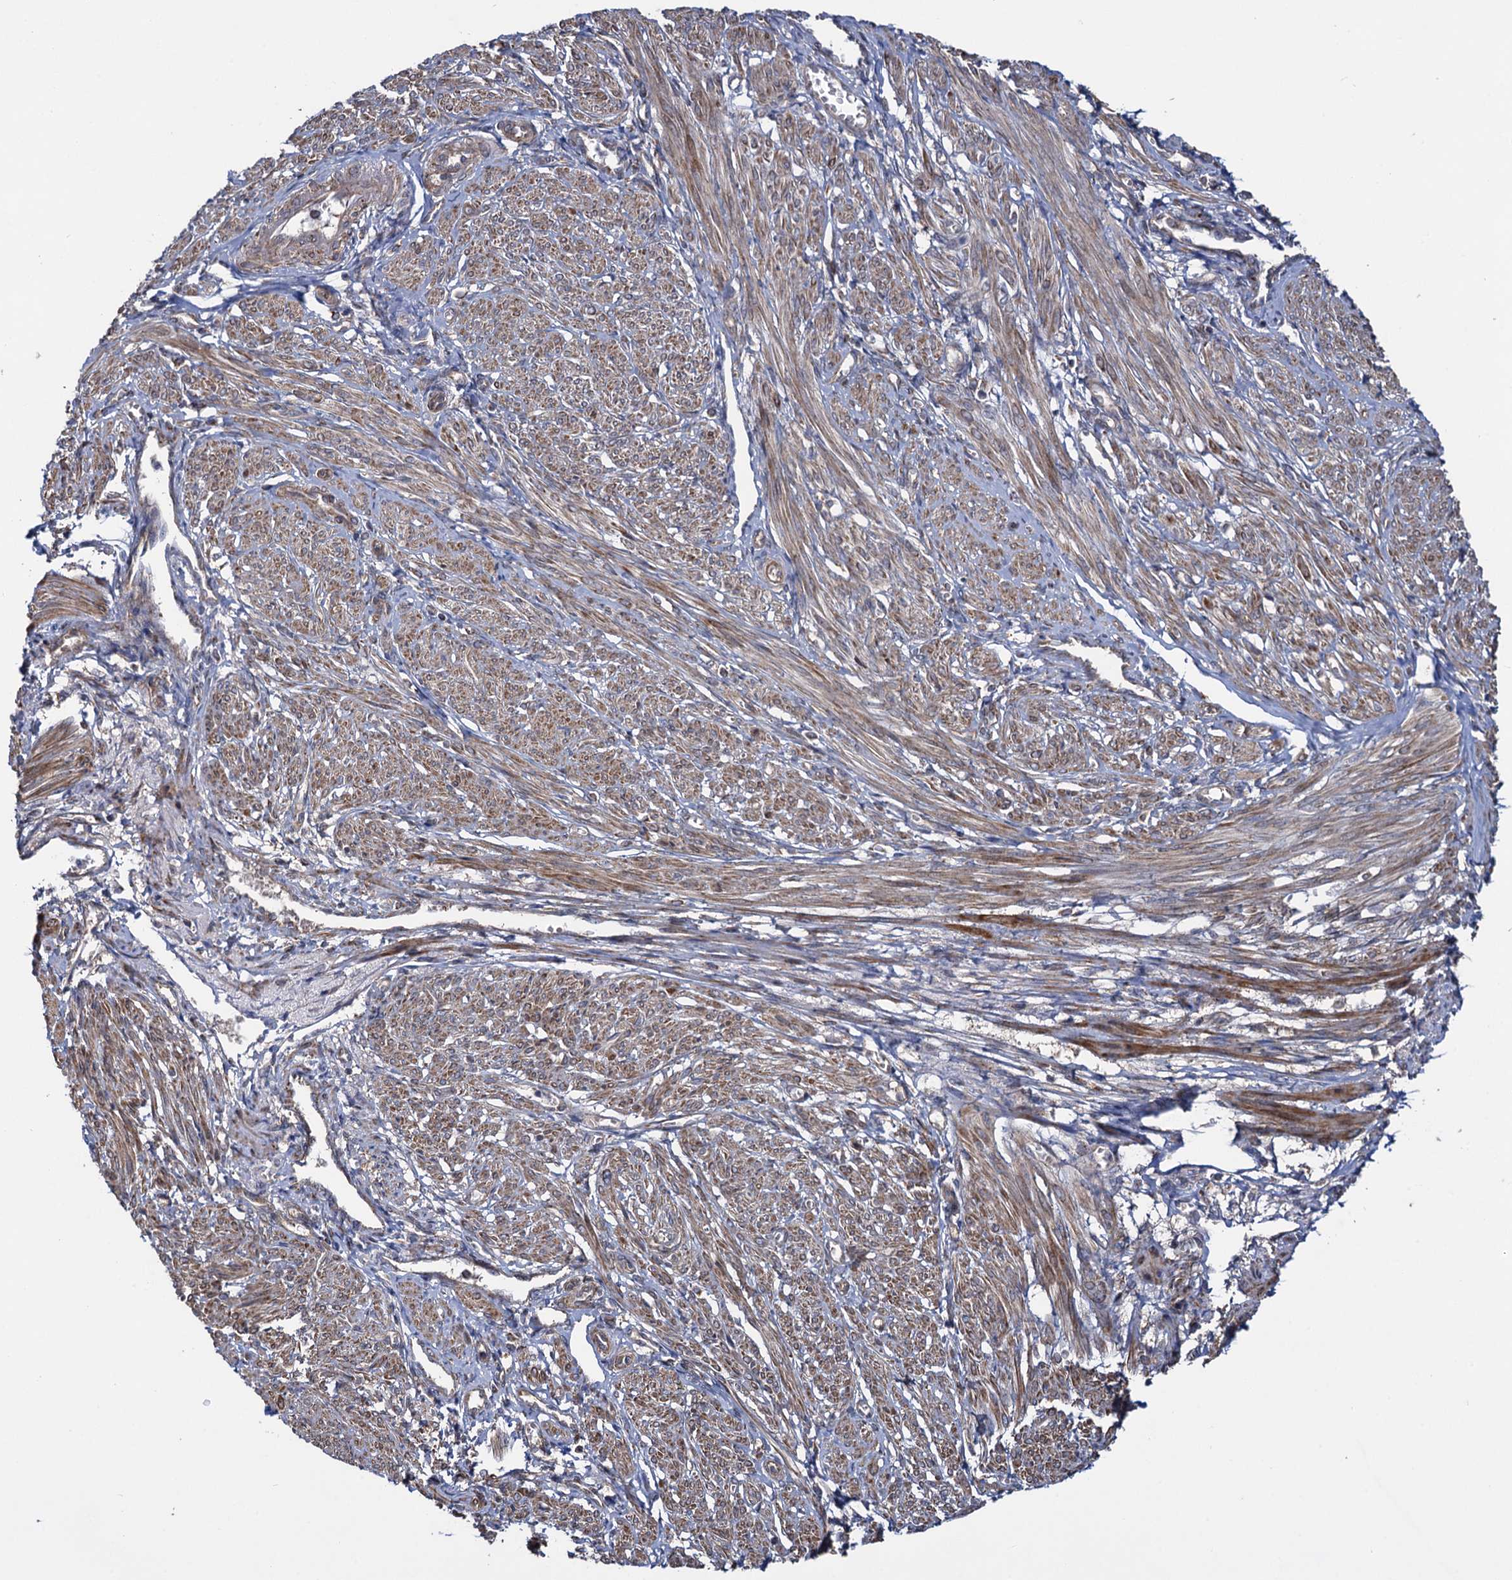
{"staining": {"intensity": "moderate", "quantity": "25%-75%", "location": "cytoplasmic/membranous"}, "tissue": "smooth muscle", "cell_type": "Smooth muscle cells", "image_type": "normal", "snomed": [{"axis": "morphology", "description": "Normal tissue, NOS"}, {"axis": "topography", "description": "Smooth muscle"}], "caption": "Smooth muscle stained with immunohistochemistry demonstrates moderate cytoplasmic/membranous expression in approximately 25%-75% of smooth muscle cells.", "gene": "HAUS1", "patient": {"sex": "female", "age": 39}}